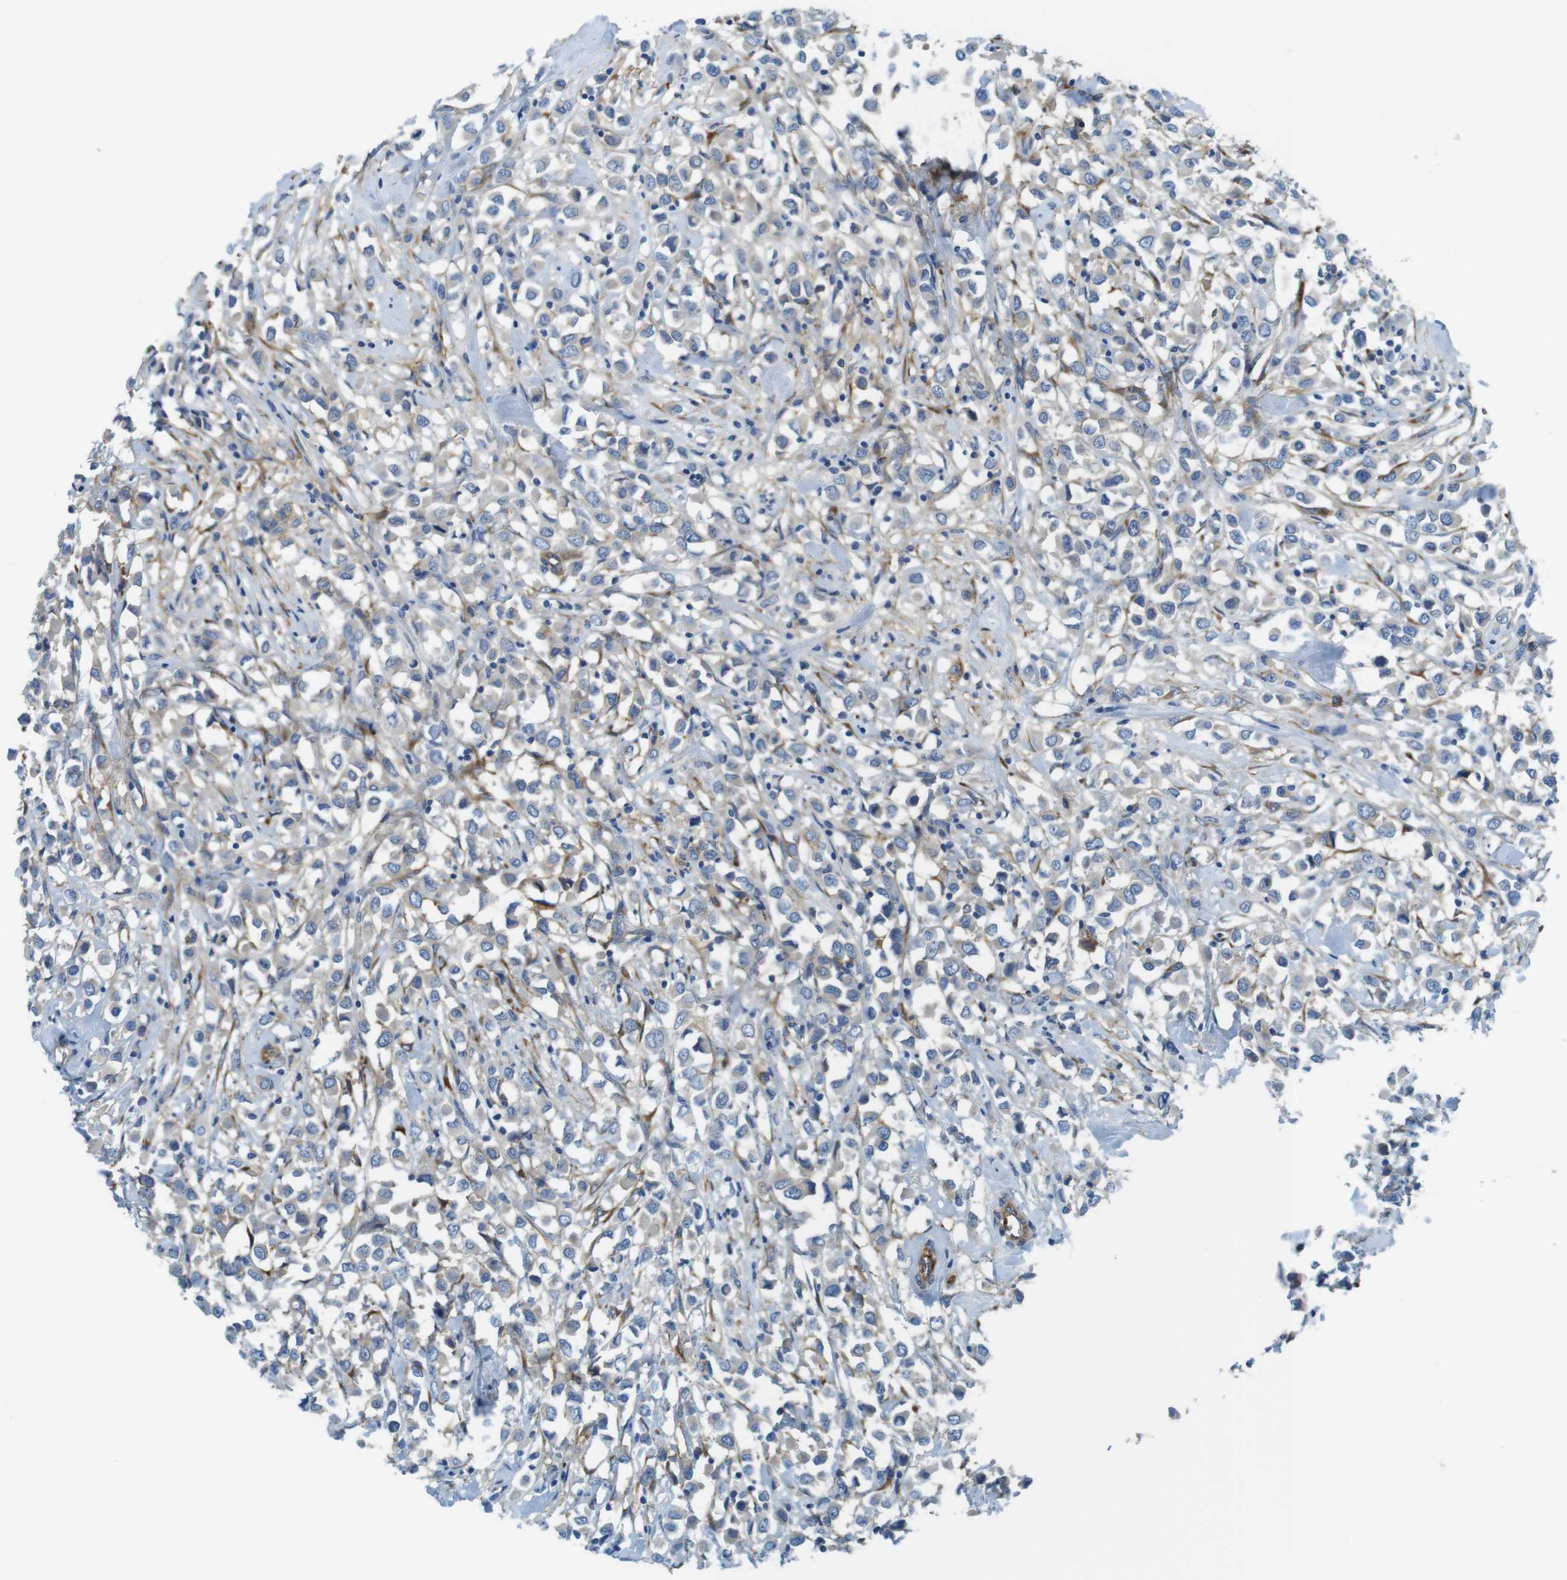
{"staining": {"intensity": "weak", "quantity": "<25%", "location": "cytoplasmic/membranous"}, "tissue": "breast cancer", "cell_type": "Tumor cells", "image_type": "cancer", "snomed": [{"axis": "morphology", "description": "Duct carcinoma"}, {"axis": "topography", "description": "Breast"}], "caption": "The immunohistochemistry histopathology image has no significant expression in tumor cells of breast infiltrating ductal carcinoma tissue.", "gene": "EMP2", "patient": {"sex": "female", "age": 61}}